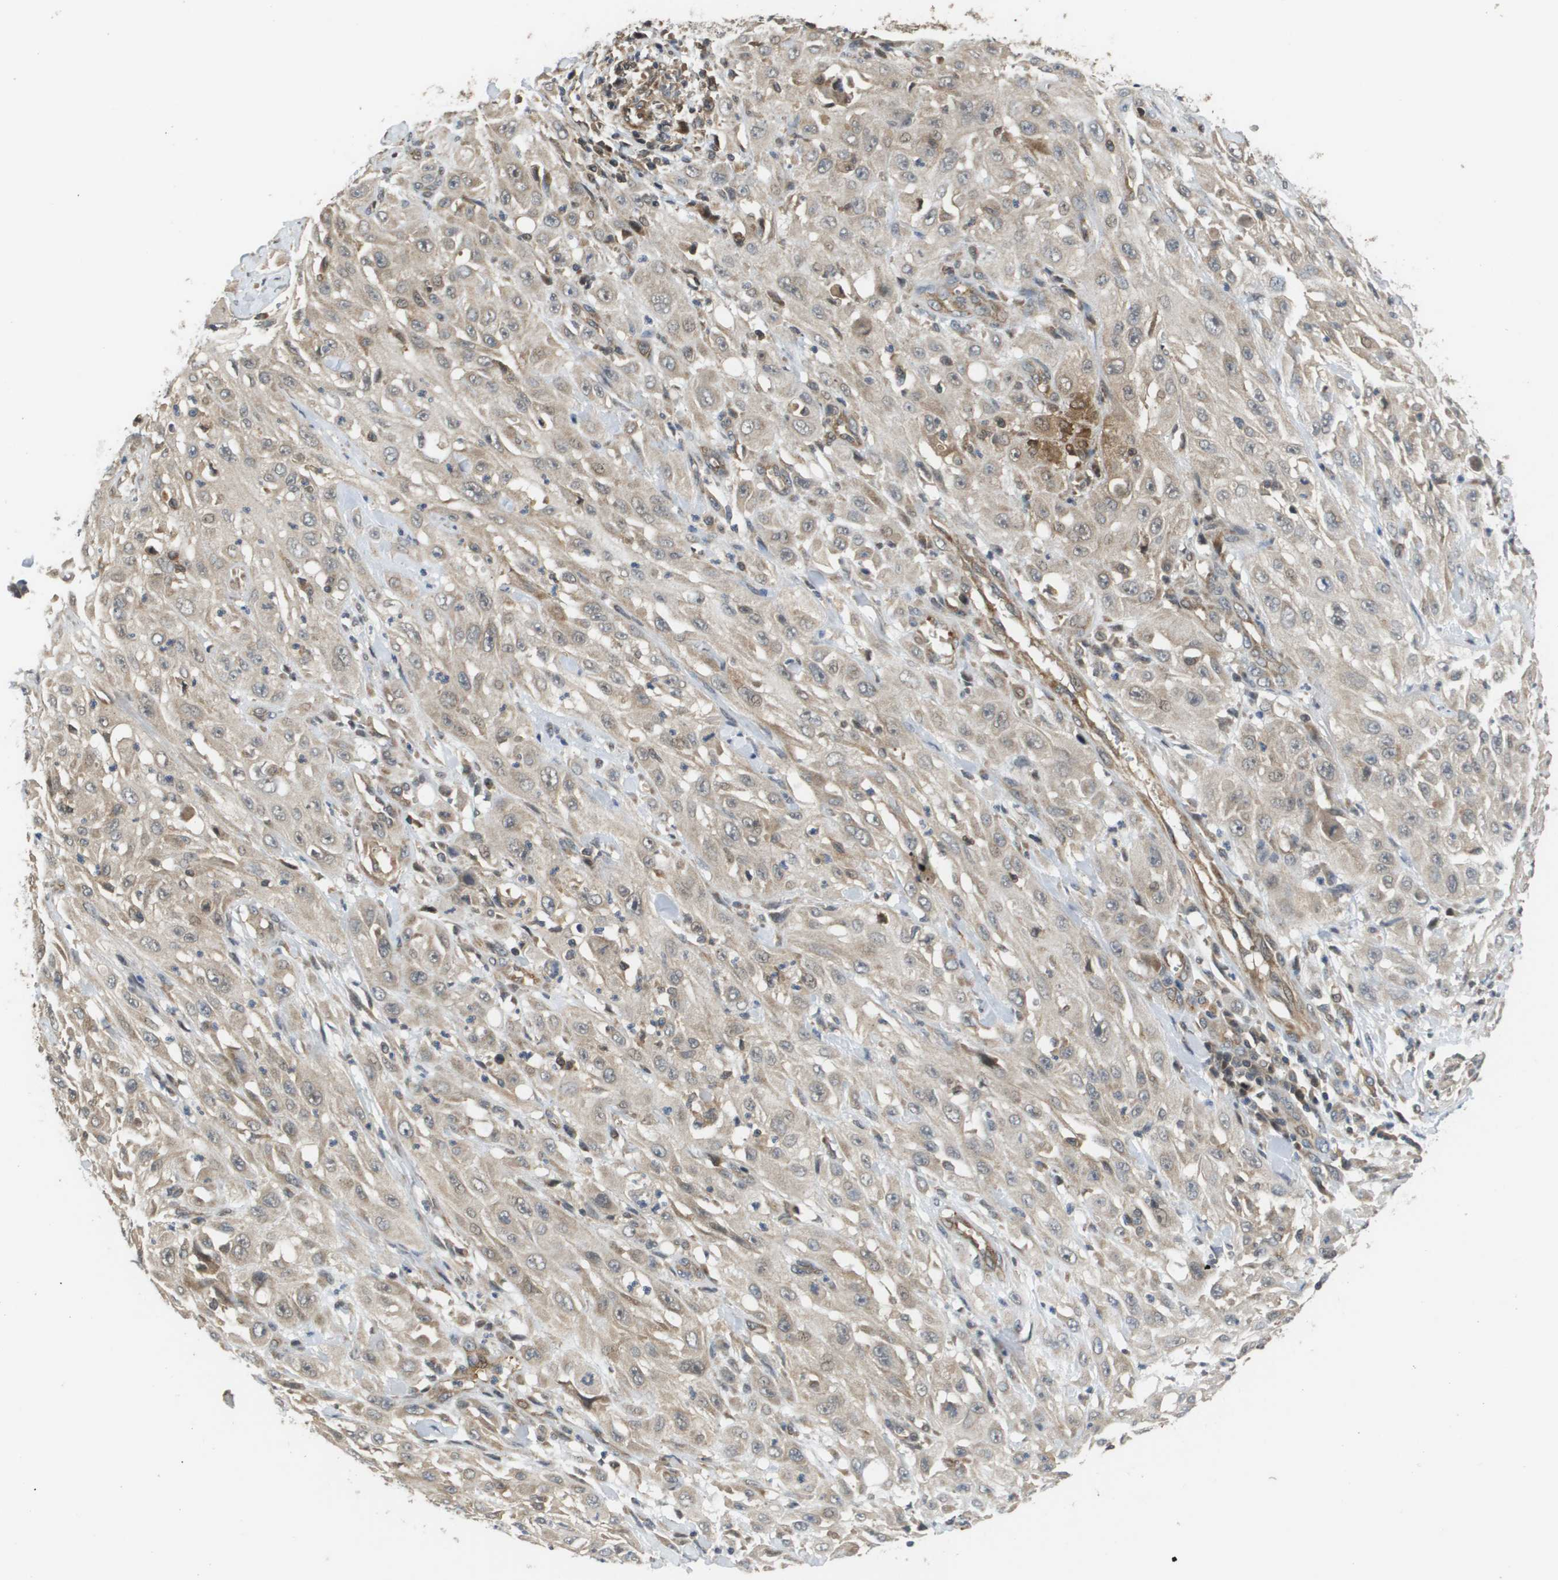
{"staining": {"intensity": "weak", "quantity": "<25%", "location": "cytoplasmic/membranous"}, "tissue": "skin cancer", "cell_type": "Tumor cells", "image_type": "cancer", "snomed": [{"axis": "morphology", "description": "Squamous cell carcinoma, NOS"}, {"axis": "morphology", "description": "Squamous cell carcinoma, metastatic, NOS"}, {"axis": "topography", "description": "Skin"}, {"axis": "topography", "description": "Lymph node"}], "caption": "IHC photomicrograph of neoplastic tissue: human skin squamous cell carcinoma stained with DAB demonstrates no significant protein positivity in tumor cells. The staining is performed using DAB brown chromogen with nuclei counter-stained in using hematoxylin.", "gene": "RBM38", "patient": {"sex": "male", "age": 75}}